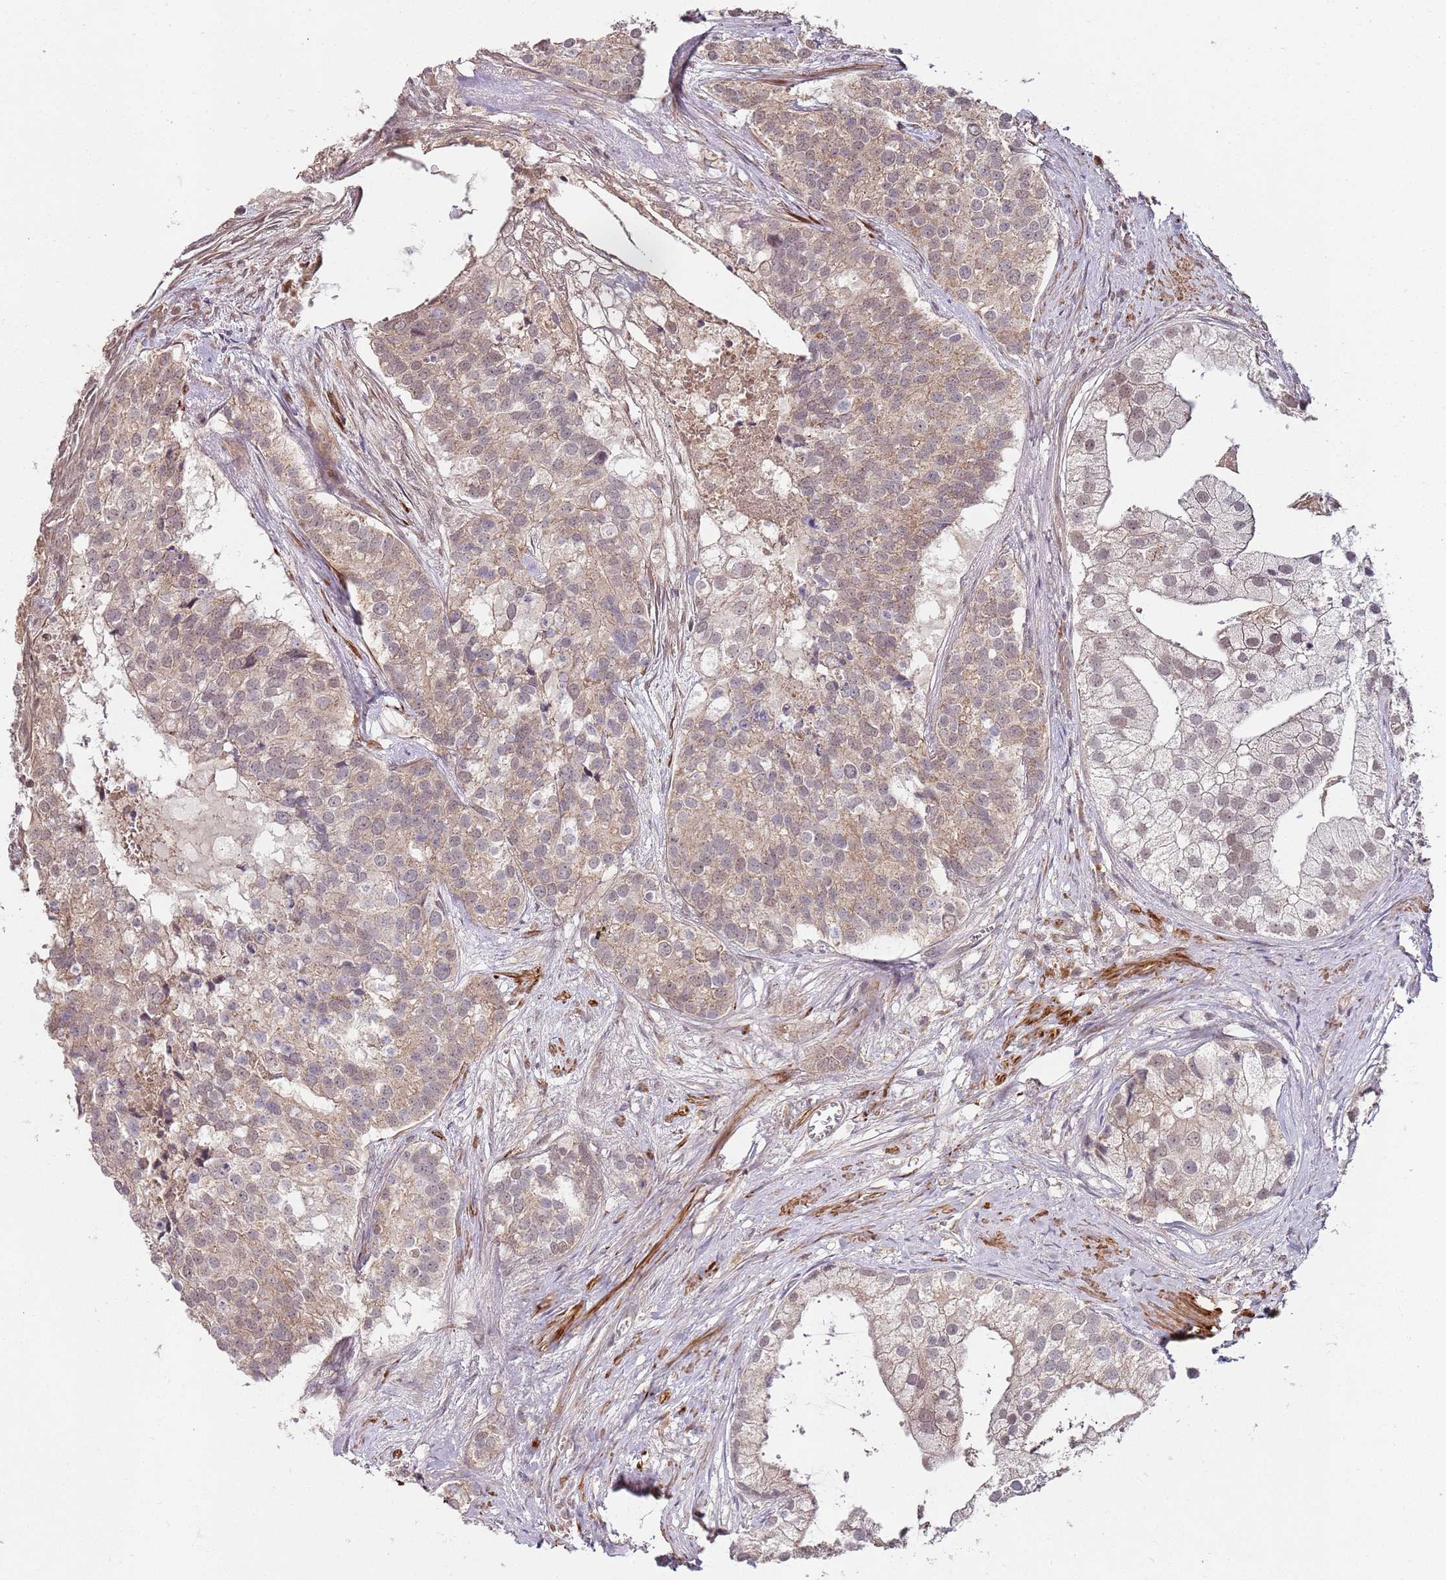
{"staining": {"intensity": "weak", "quantity": ">75%", "location": "cytoplasmic/membranous"}, "tissue": "prostate cancer", "cell_type": "Tumor cells", "image_type": "cancer", "snomed": [{"axis": "morphology", "description": "Adenocarcinoma, High grade"}, {"axis": "topography", "description": "Prostate"}], "caption": "DAB immunohistochemical staining of prostate high-grade adenocarcinoma exhibits weak cytoplasmic/membranous protein expression in about >75% of tumor cells. The protein of interest is stained brown, and the nuclei are stained in blue (DAB IHC with brightfield microscopy, high magnification).", "gene": "LIN37", "patient": {"sex": "male", "age": 62}}